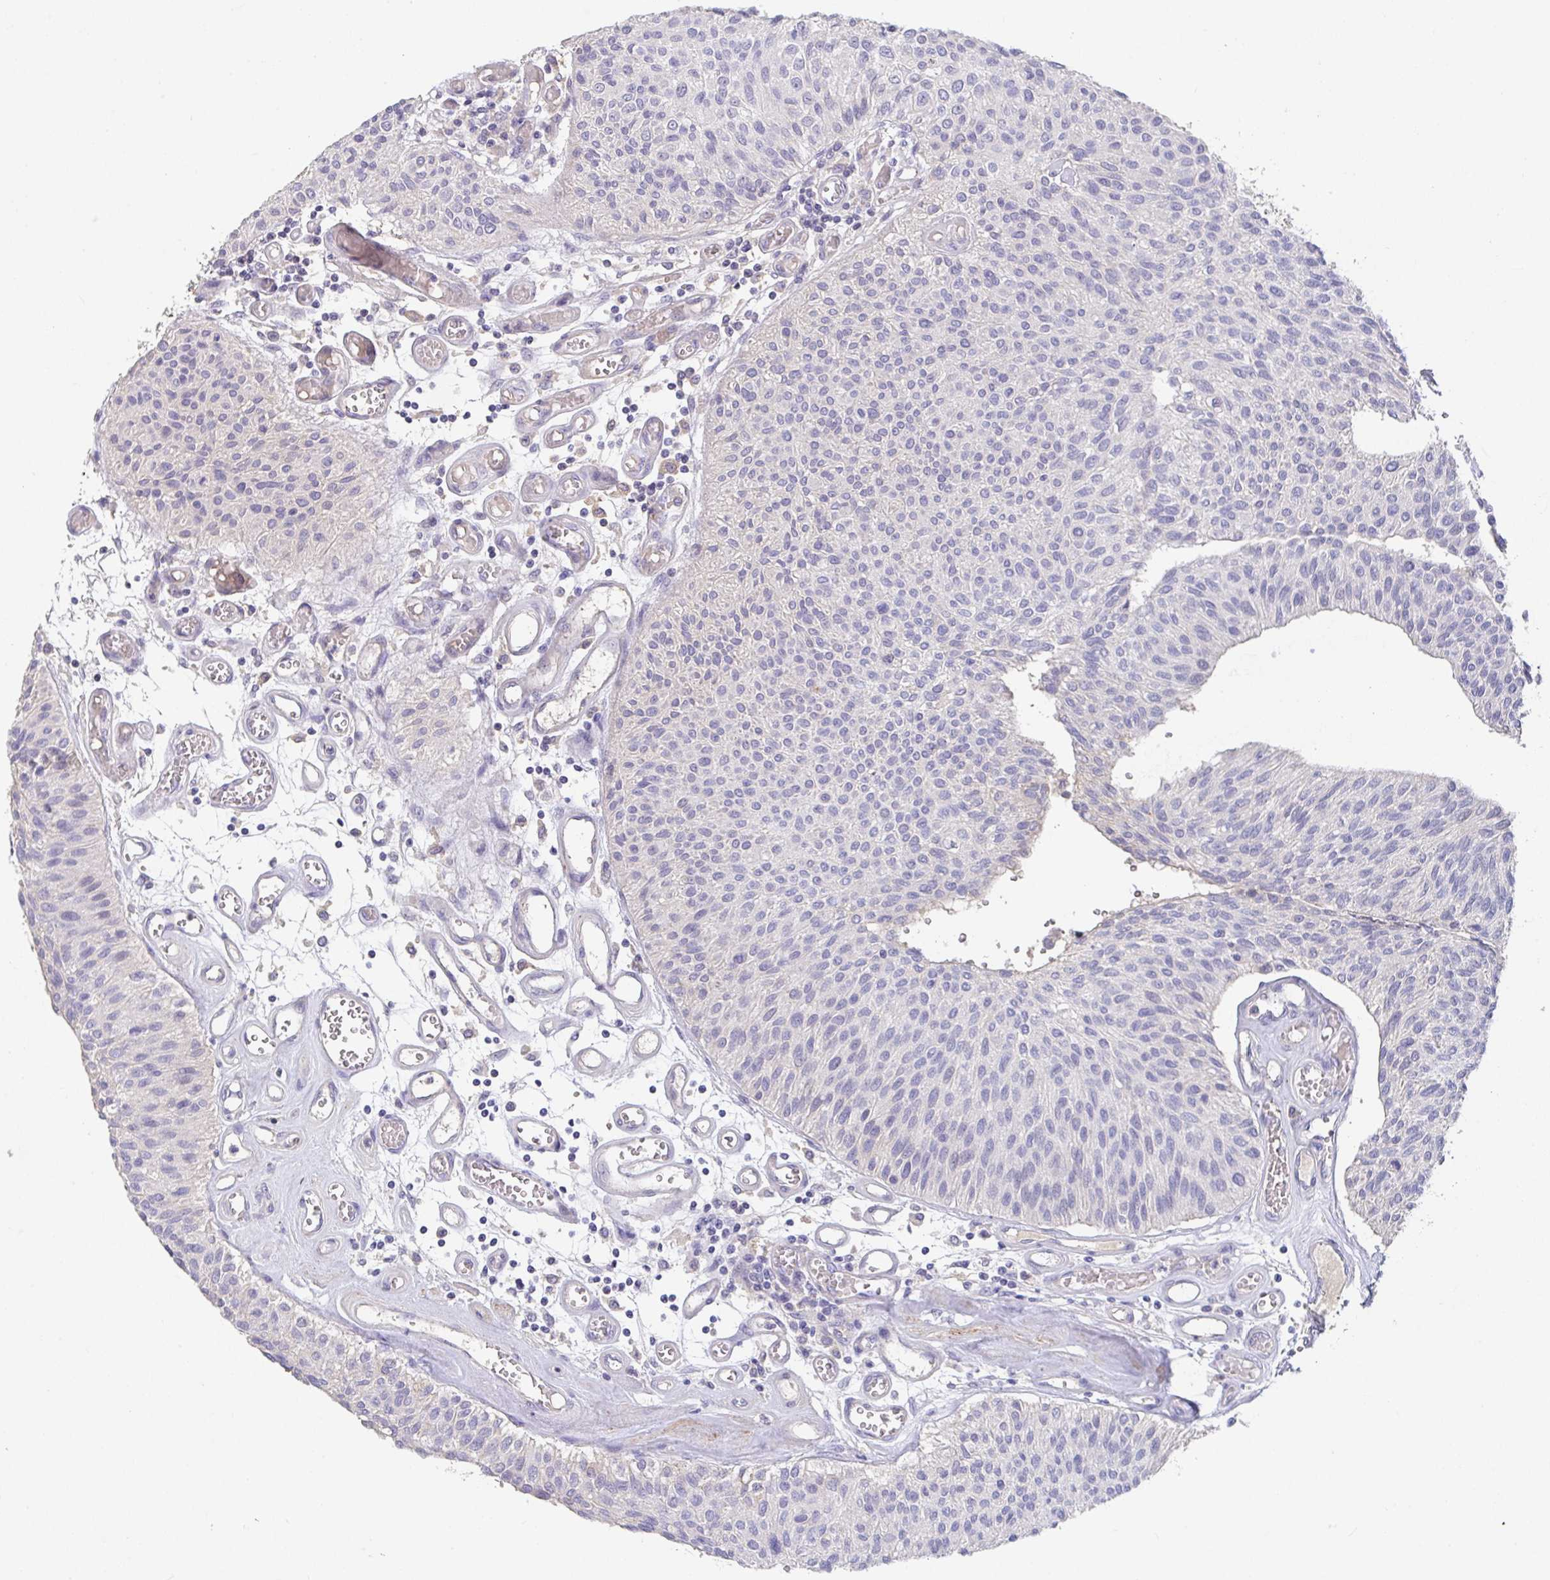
{"staining": {"intensity": "negative", "quantity": "none", "location": "none"}, "tissue": "urothelial cancer", "cell_type": "Tumor cells", "image_type": "cancer", "snomed": [{"axis": "morphology", "description": "Urothelial carcinoma, NOS"}, {"axis": "topography", "description": "Urinary bladder"}], "caption": "Protein analysis of transitional cell carcinoma displays no significant staining in tumor cells.", "gene": "ANO5", "patient": {"sex": "male", "age": 55}}